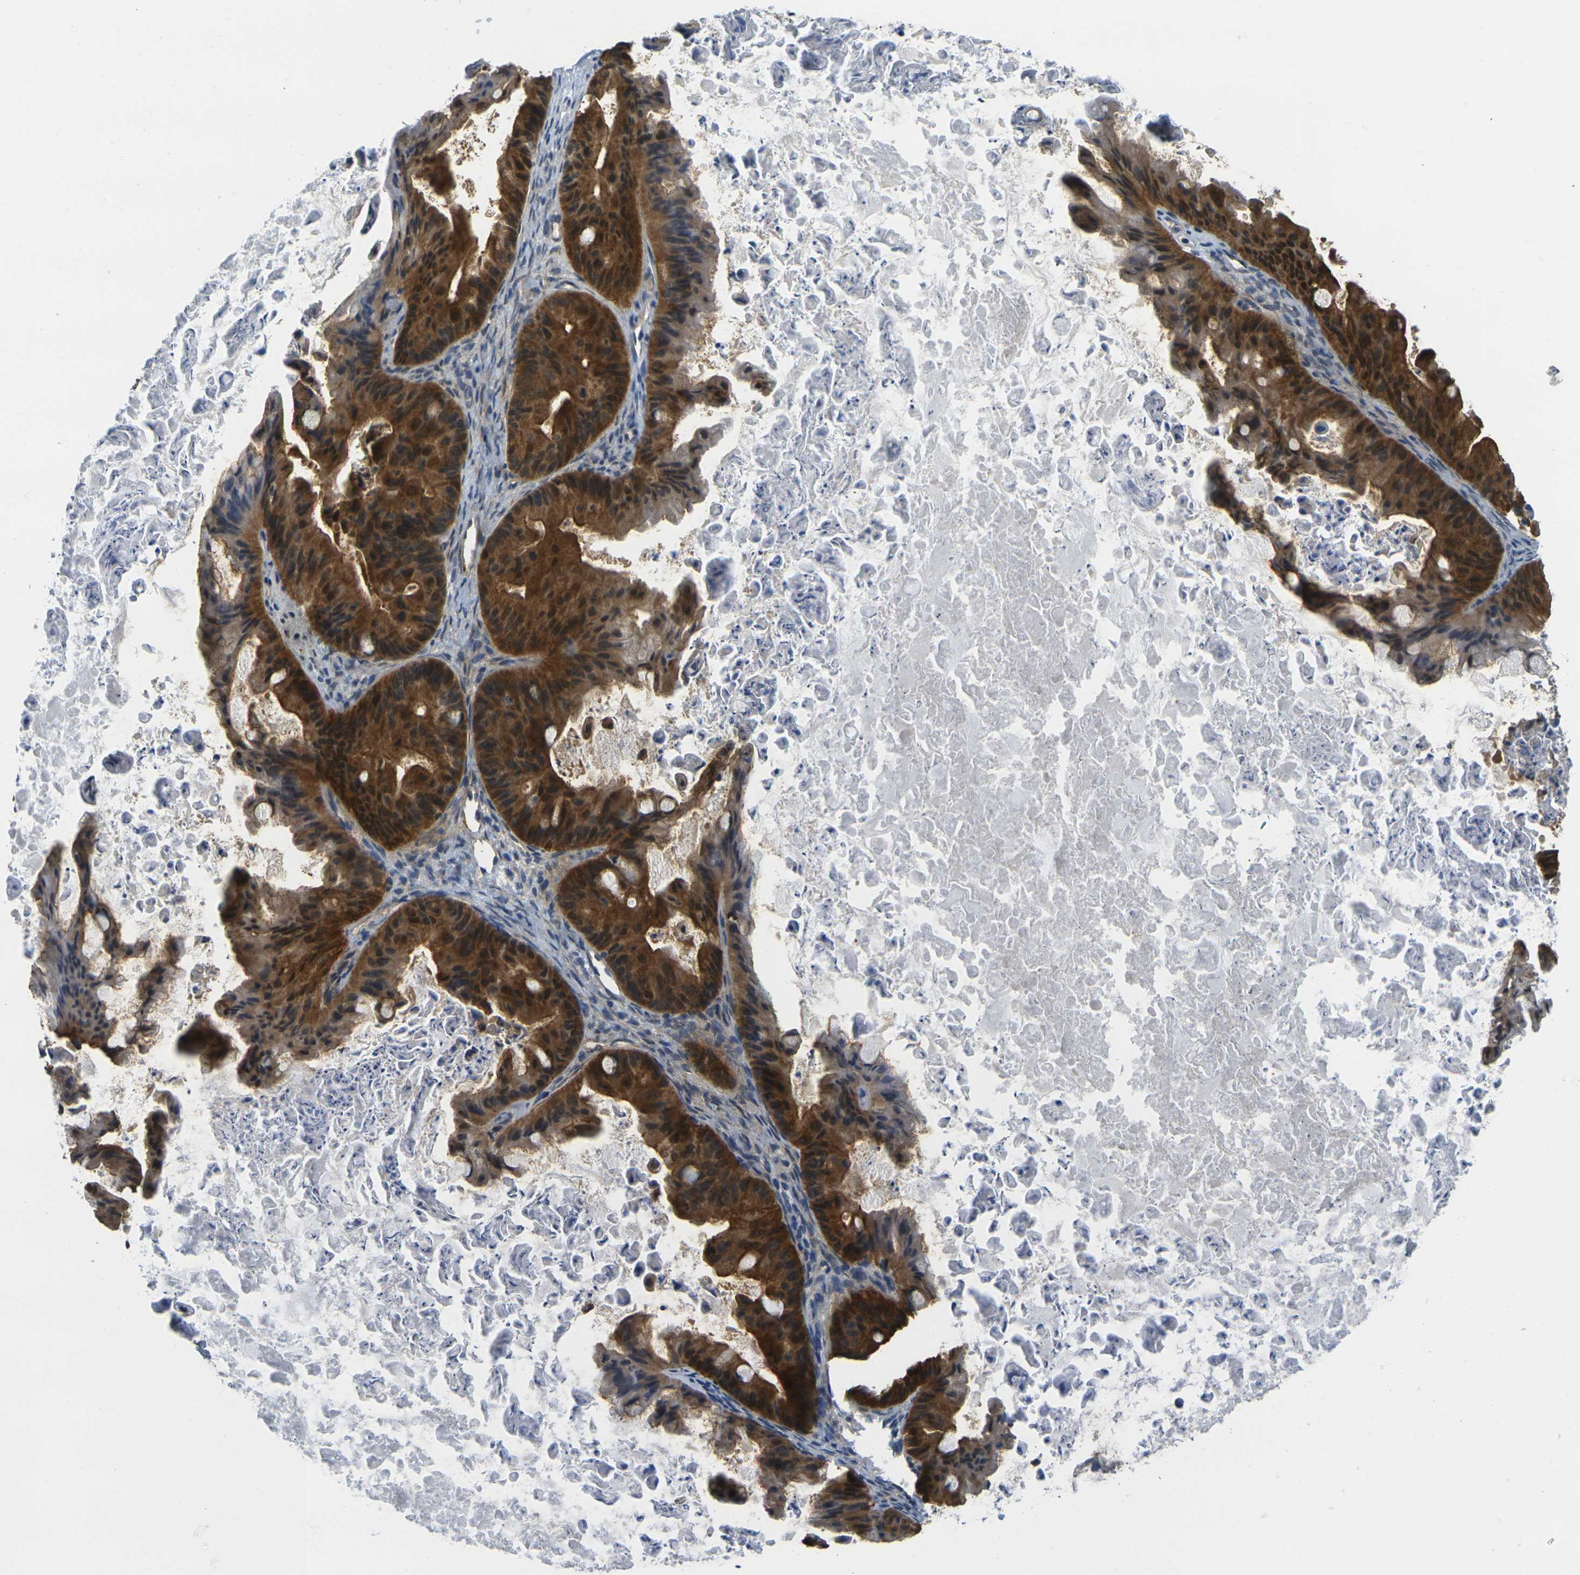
{"staining": {"intensity": "strong", "quantity": ">75%", "location": "cytoplasmic/membranous,nuclear"}, "tissue": "ovarian cancer", "cell_type": "Tumor cells", "image_type": "cancer", "snomed": [{"axis": "morphology", "description": "Cystadenocarcinoma, mucinous, NOS"}, {"axis": "topography", "description": "Ovary"}], "caption": "This histopathology image demonstrates immunohistochemistry staining of human mucinous cystadenocarcinoma (ovarian), with high strong cytoplasmic/membranous and nuclear staining in about >75% of tumor cells.", "gene": "LASP1", "patient": {"sex": "female", "age": 37}}